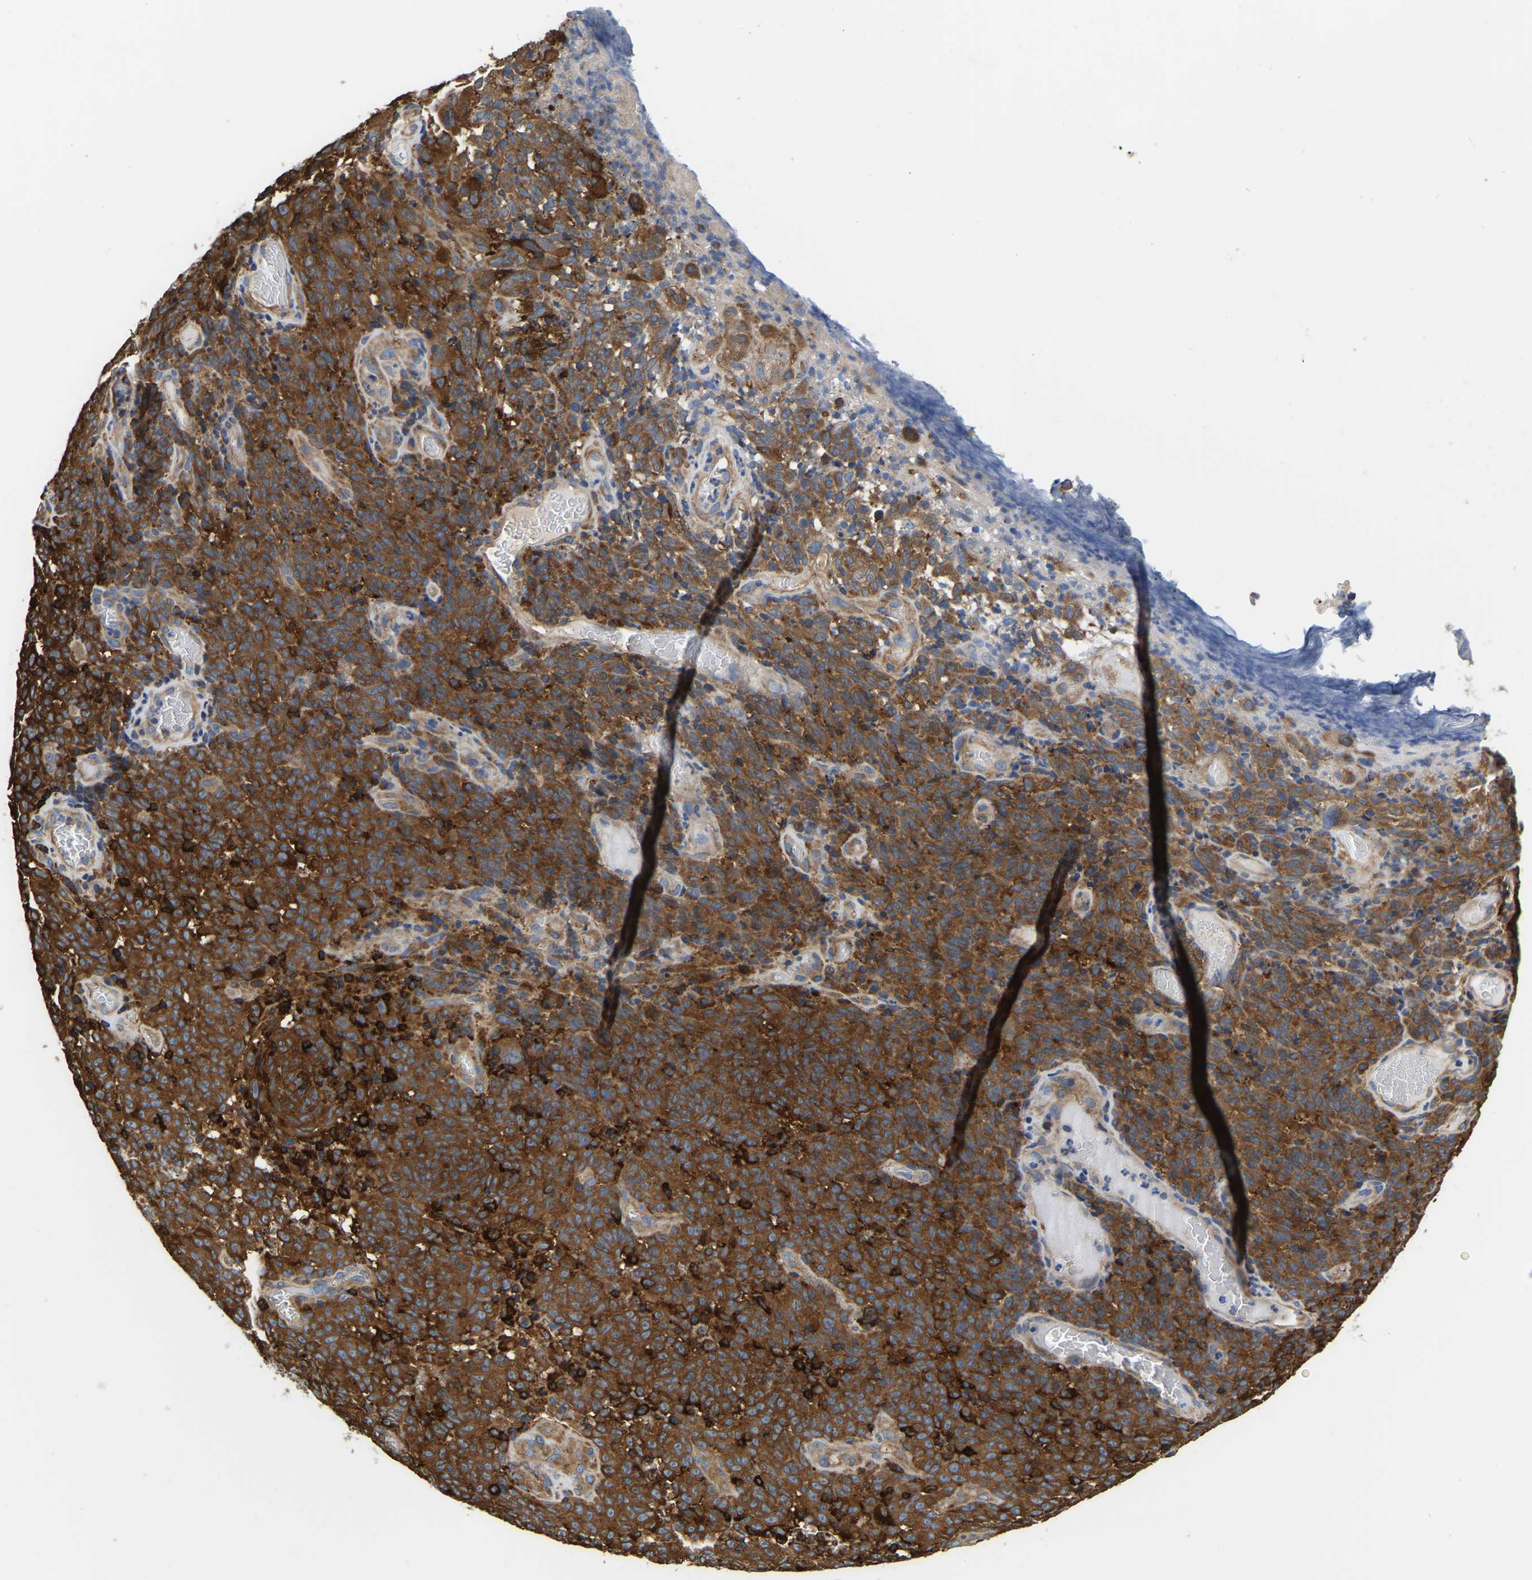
{"staining": {"intensity": "strong", "quantity": ">75%", "location": "cytoplasmic/membranous"}, "tissue": "melanoma", "cell_type": "Tumor cells", "image_type": "cancer", "snomed": [{"axis": "morphology", "description": "Malignant melanoma, NOS"}, {"axis": "topography", "description": "Skin"}], "caption": "Brown immunohistochemical staining in malignant melanoma displays strong cytoplasmic/membranous expression in about >75% of tumor cells. Ihc stains the protein in brown and the nuclei are stained blue.", "gene": "GARS1", "patient": {"sex": "female", "age": 82}}